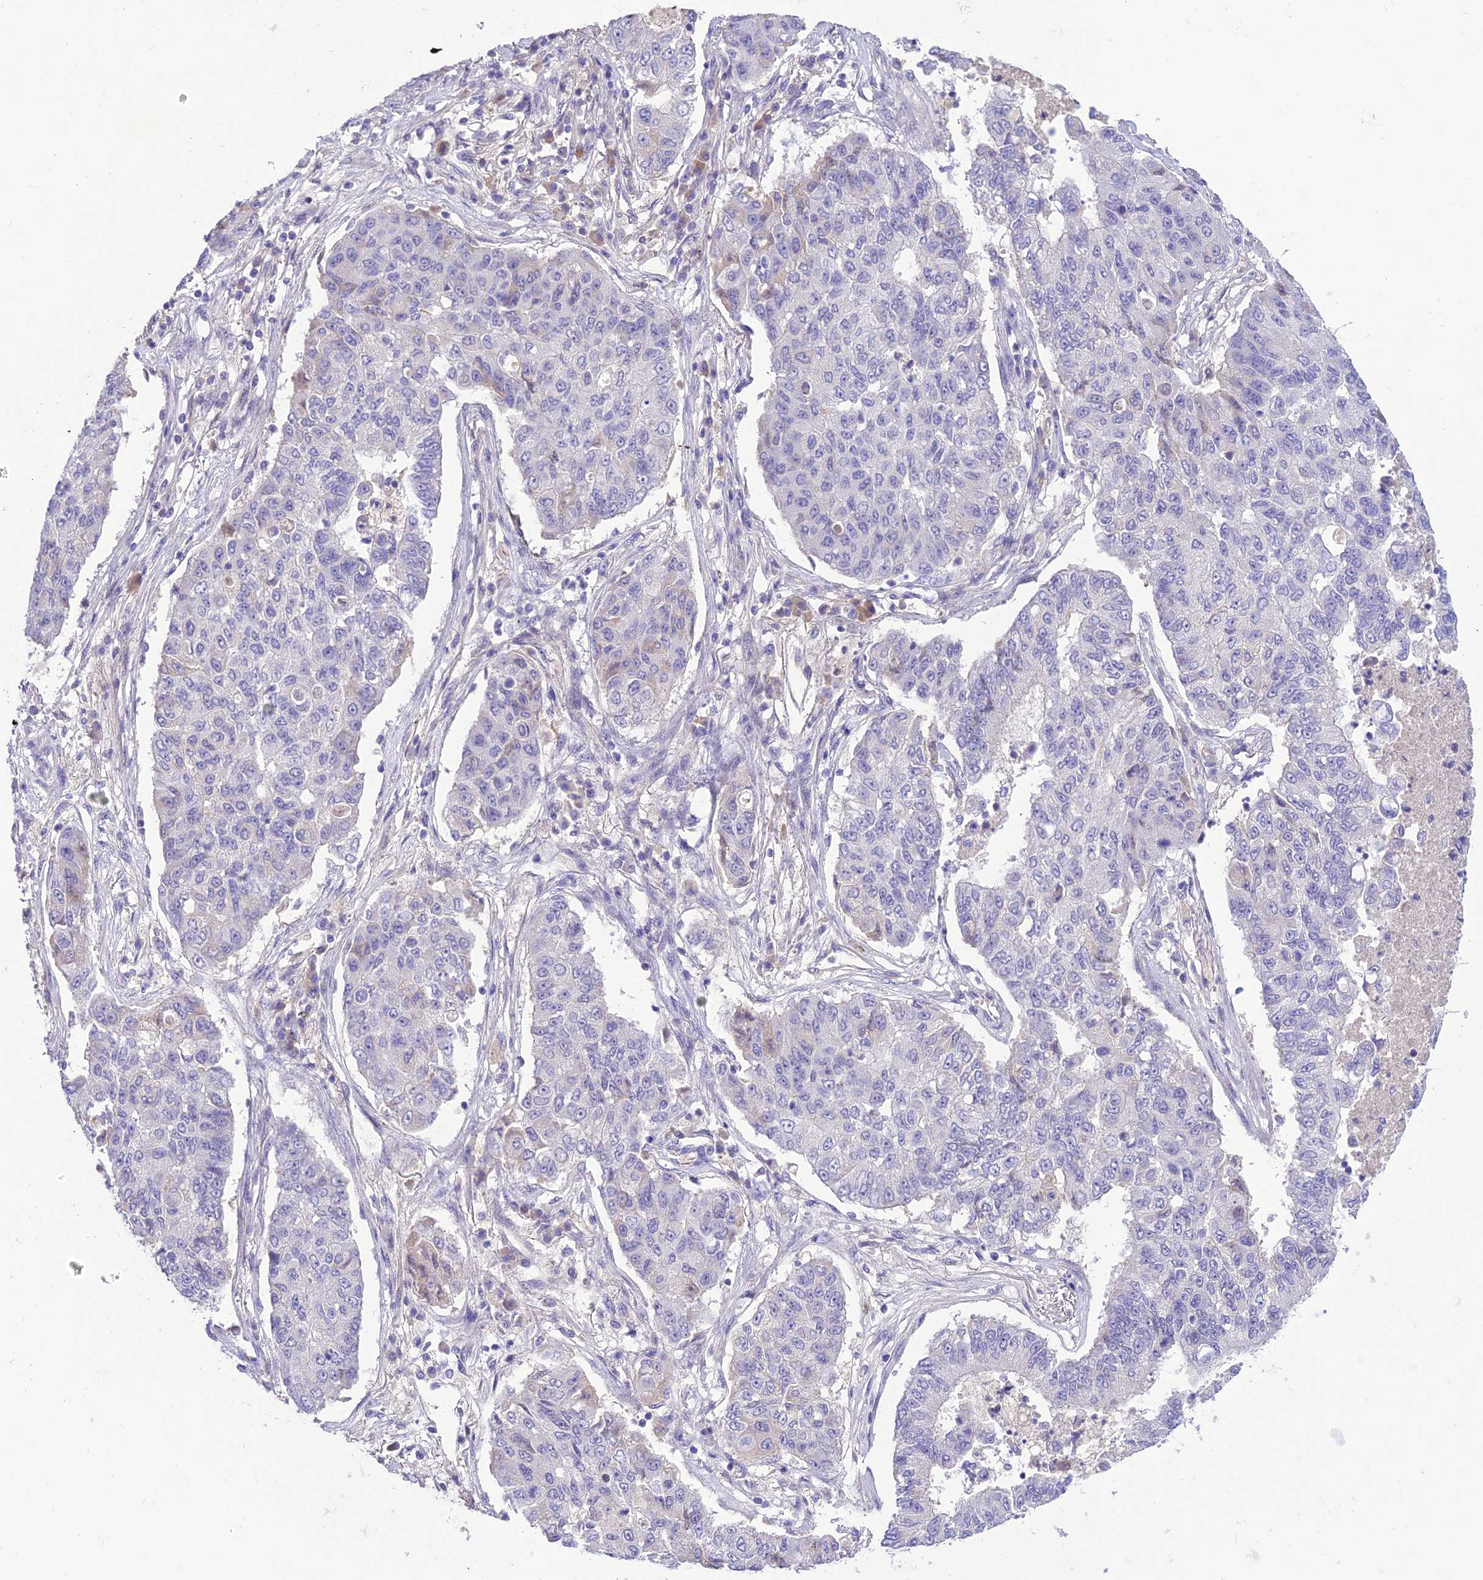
{"staining": {"intensity": "negative", "quantity": "none", "location": "none"}, "tissue": "lung cancer", "cell_type": "Tumor cells", "image_type": "cancer", "snomed": [{"axis": "morphology", "description": "Squamous cell carcinoma, NOS"}, {"axis": "topography", "description": "Lung"}], "caption": "Tumor cells show no significant protein positivity in squamous cell carcinoma (lung).", "gene": "TEKT3", "patient": {"sex": "male", "age": 74}}